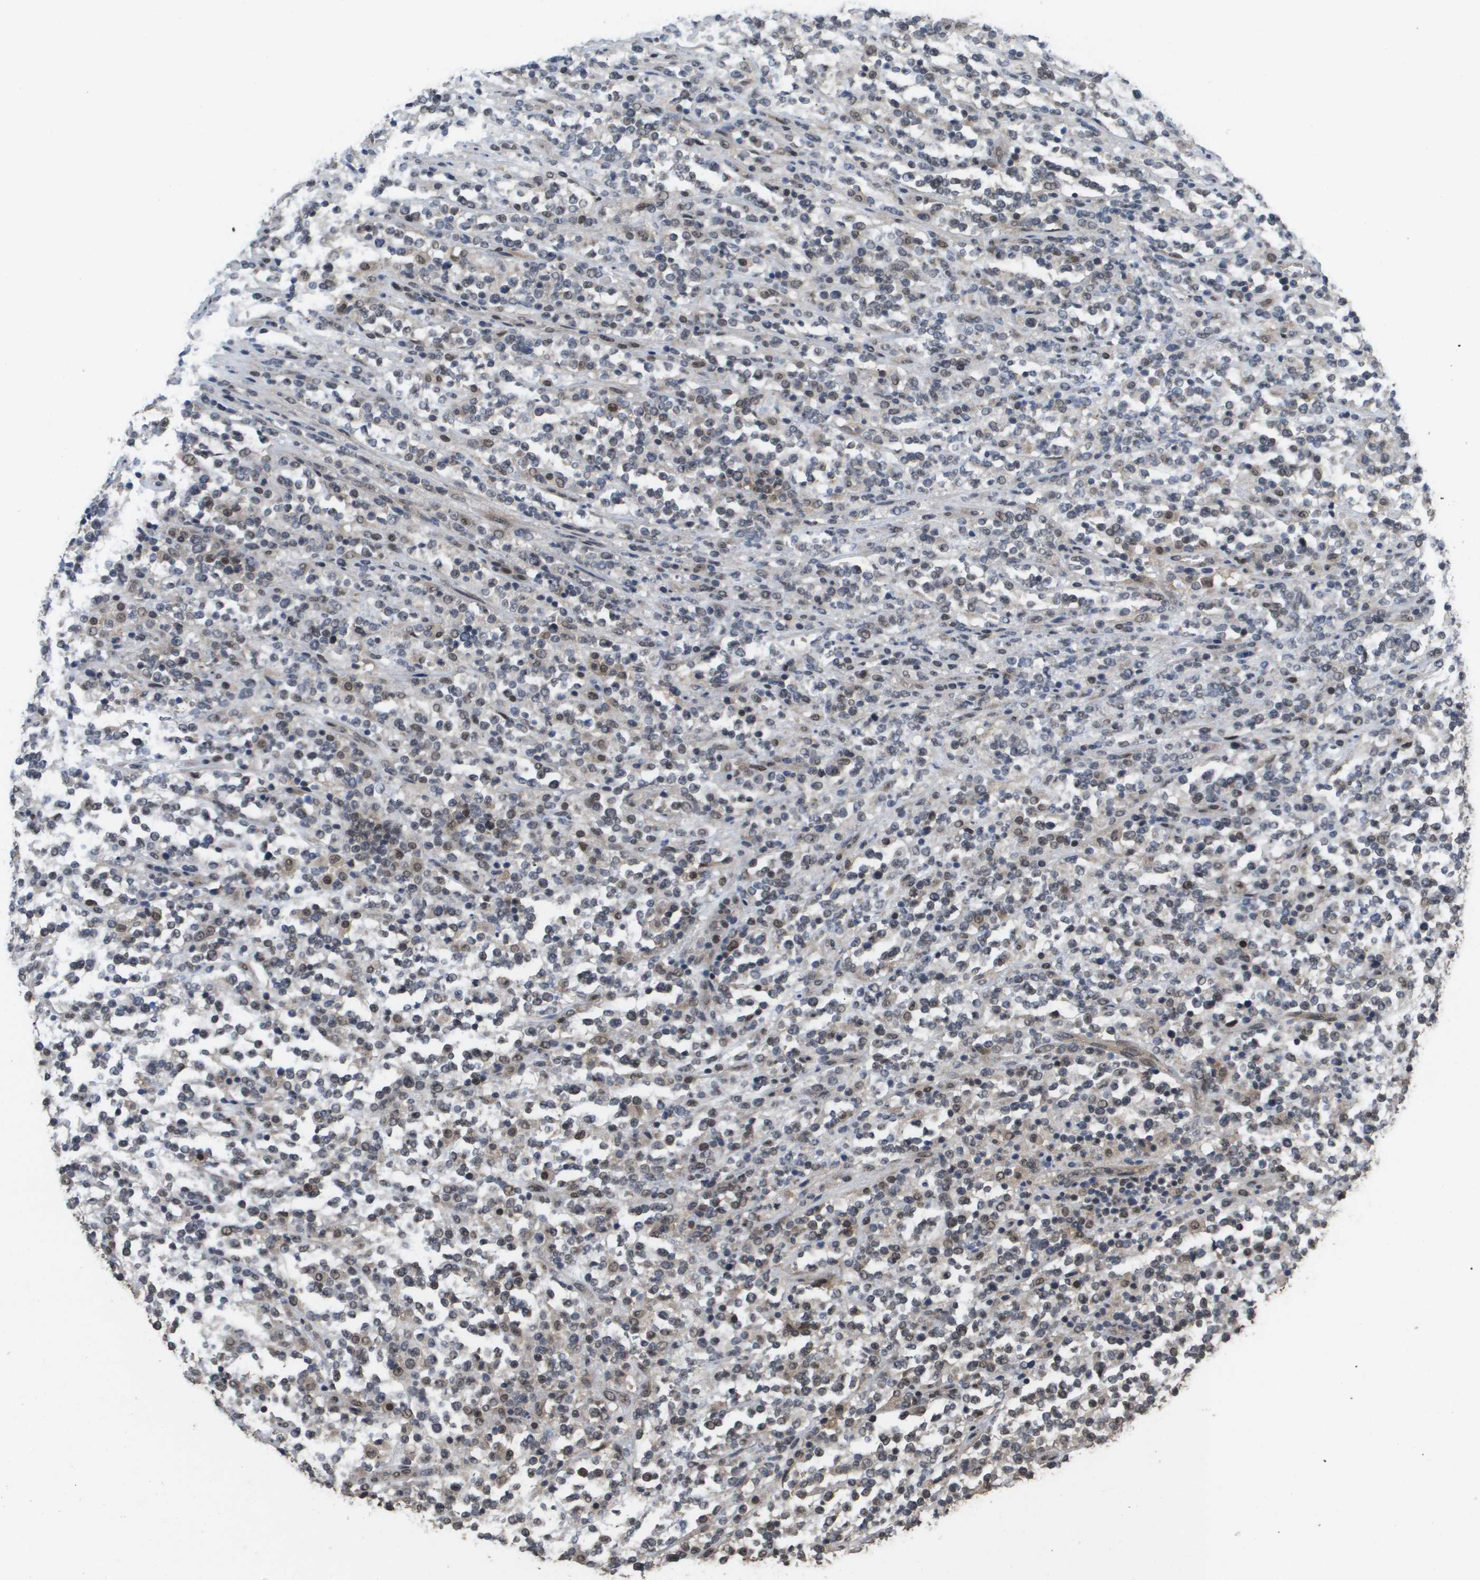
{"staining": {"intensity": "moderate", "quantity": "<25%", "location": "nuclear"}, "tissue": "lymphoma", "cell_type": "Tumor cells", "image_type": "cancer", "snomed": [{"axis": "morphology", "description": "Malignant lymphoma, non-Hodgkin's type, High grade"}, {"axis": "topography", "description": "Soft tissue"}], "caption": "The histopathology image shows staining of lymphoma, revealing moderate nuclear protein staining (brown color) within tumor cells. (IHC, brightfield microscopy, high magnification).", "gene": "AMBRA1", "patient": {"sex": "male", "age": 18}}